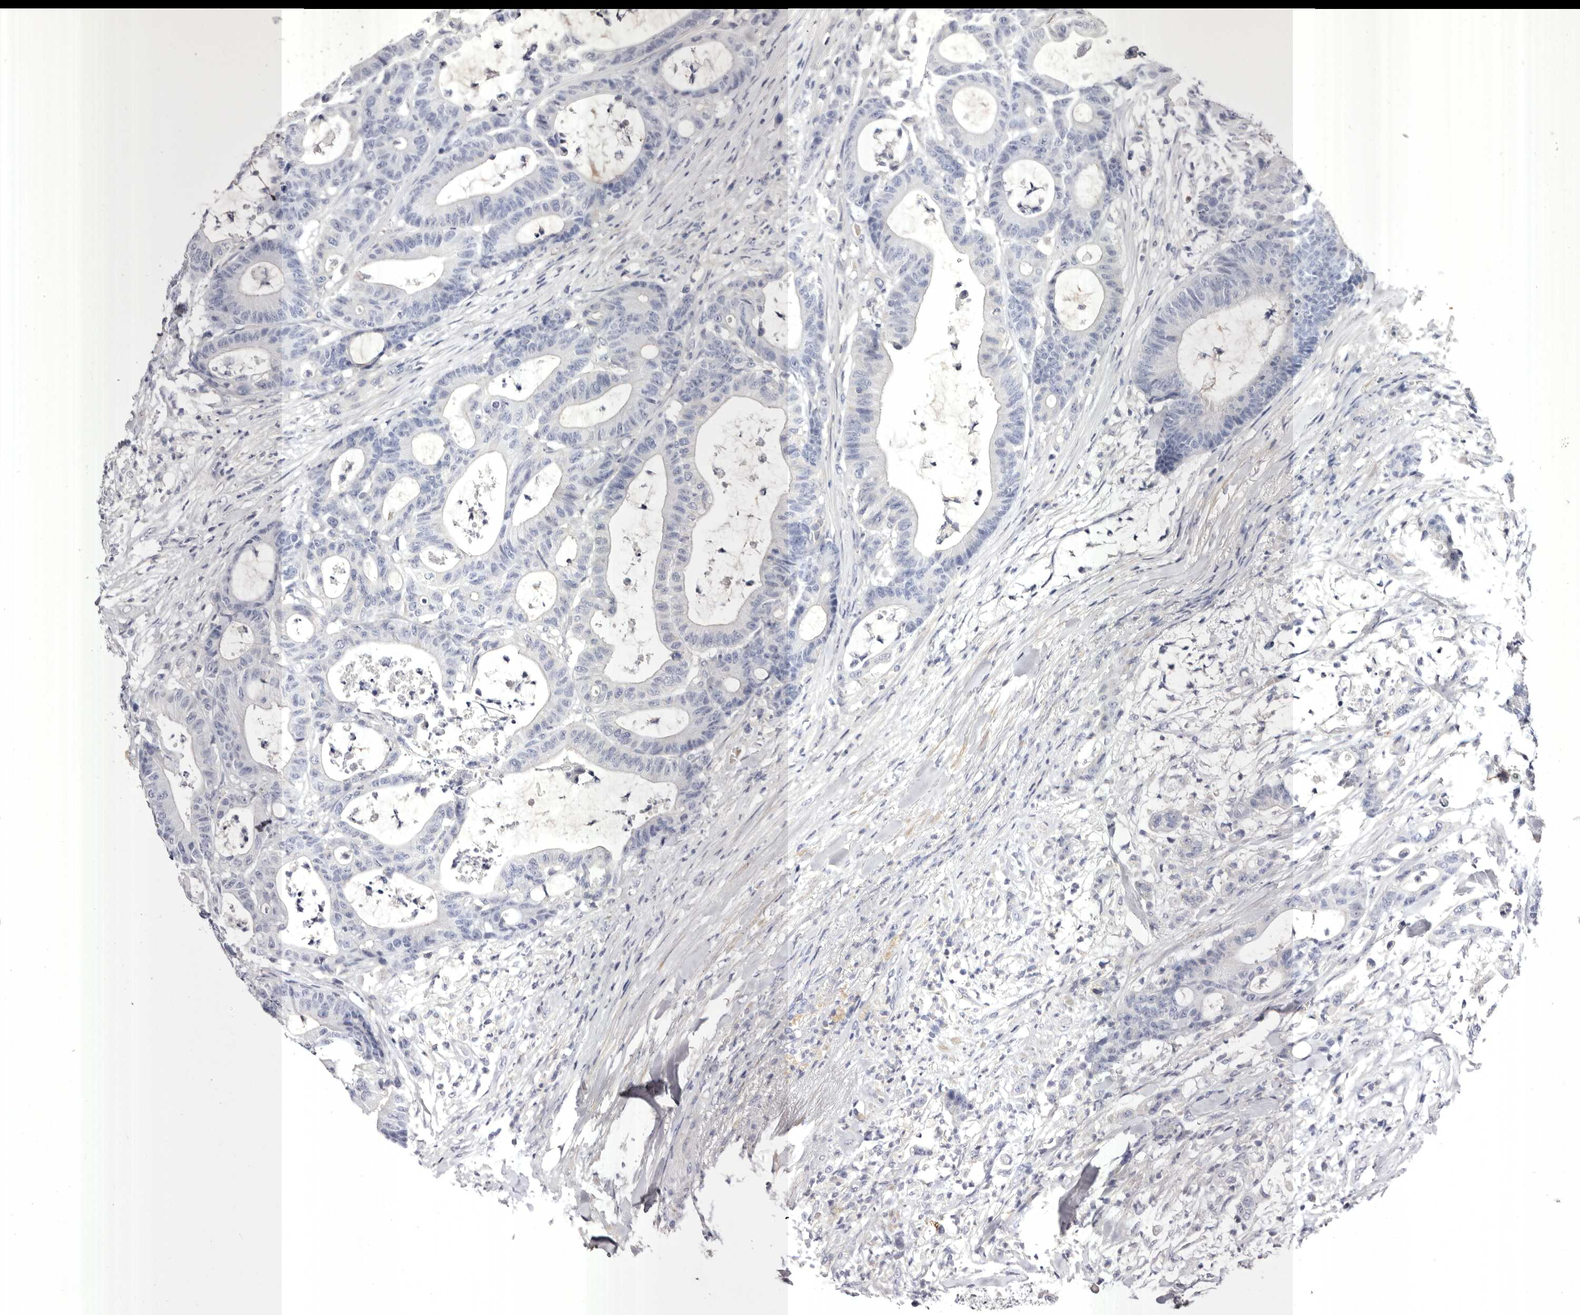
{"staining": {"intensity": "negative", "quantity": "none", "location": "none"}, "tissue": "colorectal cancer", "cell_type": "Tumor cells", "image_type": "cancer", "snomed": [{"axis": "morphology", "description": "Adenocarcinoma, NOS"}, {"axis": "topography", "description": "Colon"}], "caption": "An immunohistochemistry photomicrograph of colorectal cancer (adenocarcinoma) is shown. There is no staining in tumor cells of colorectal cancer (adenocarcinoma).", "gene": "S1PR5", "patient": {"sex": "female", "age": 84}}